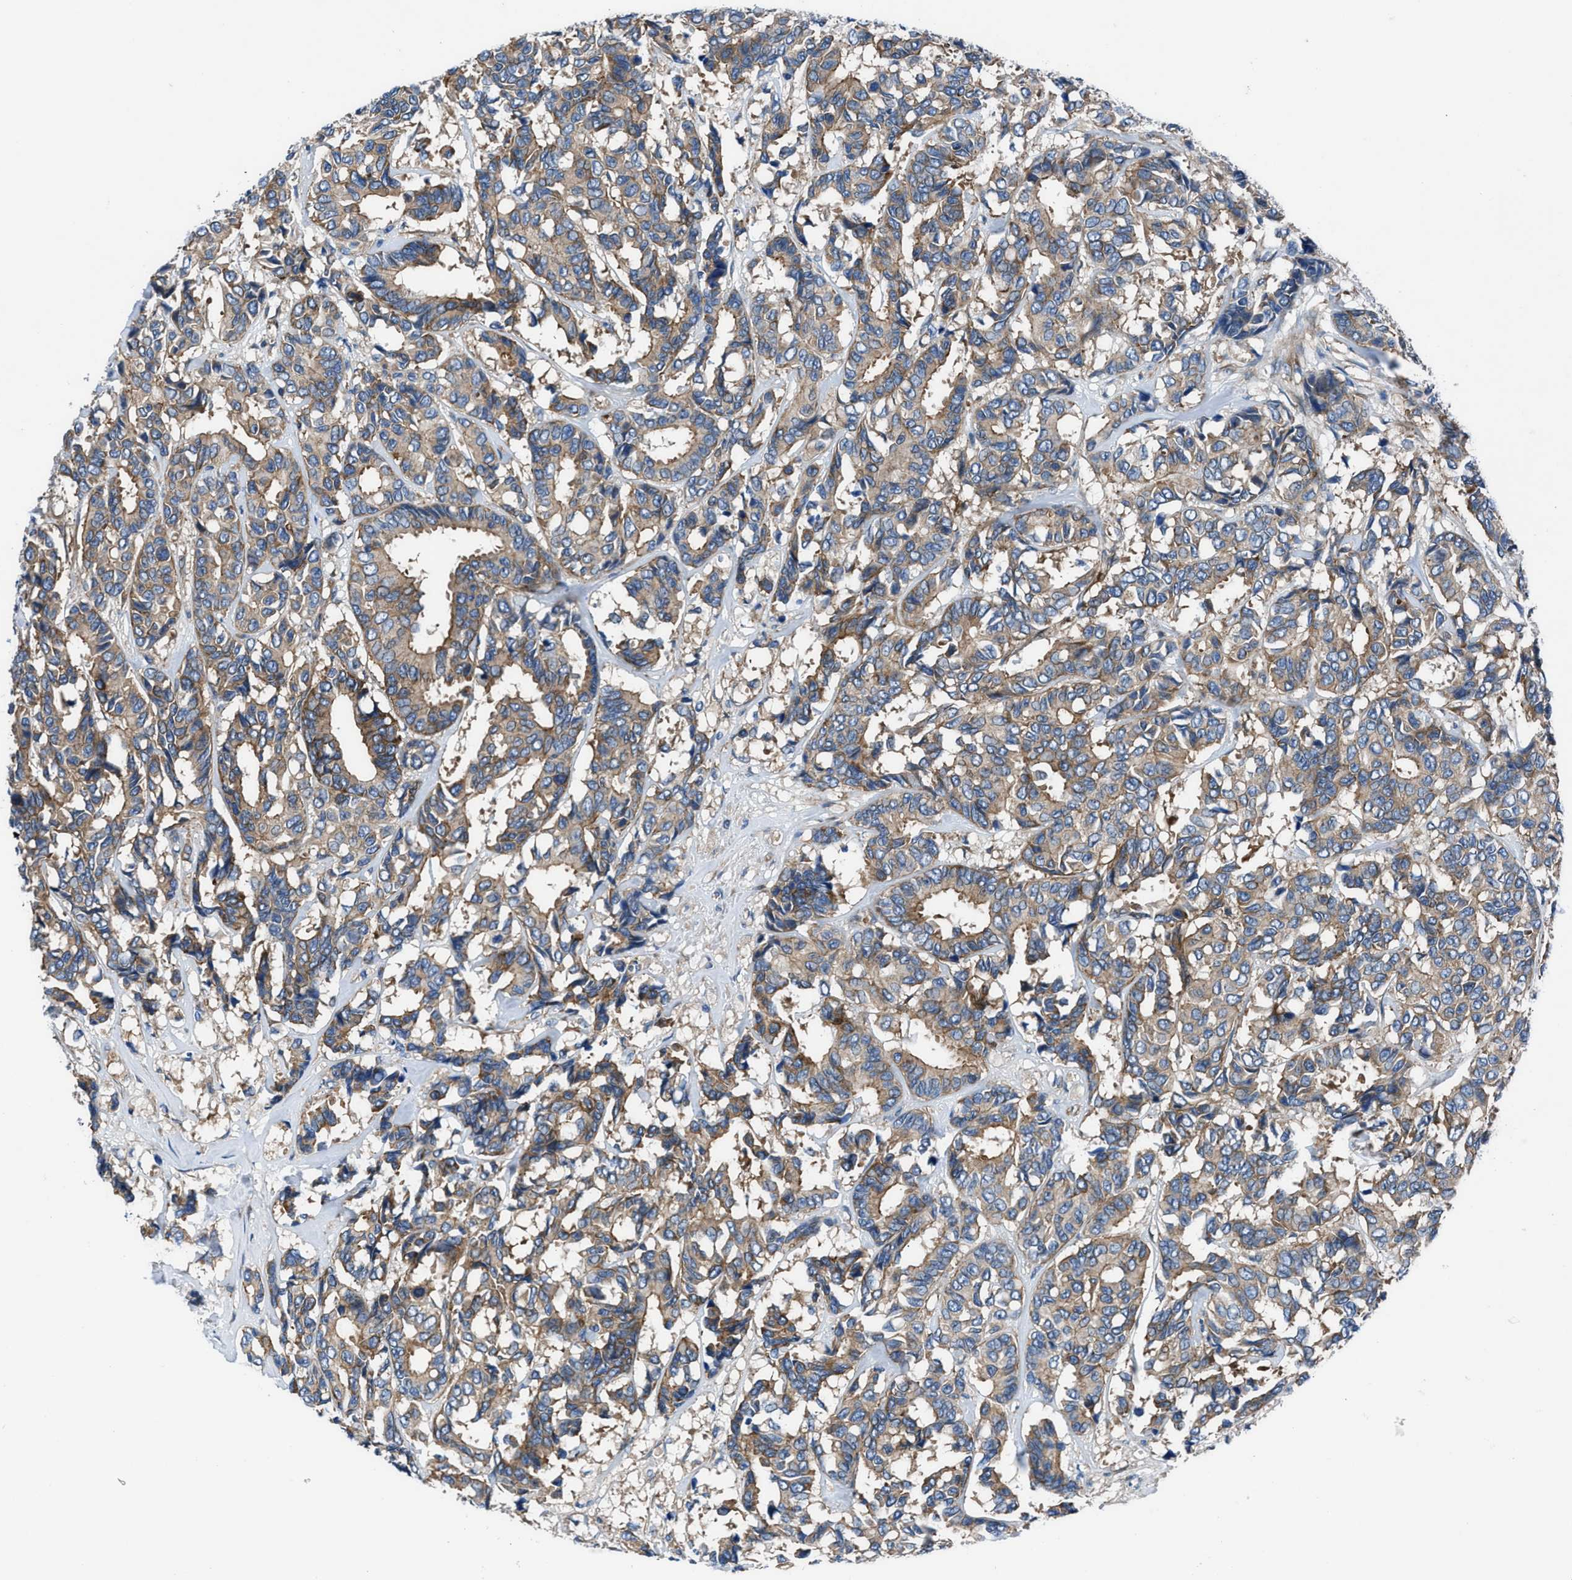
{"staining": {"intensity": "moderate", "quantity": ">75%", "location": "cytoplasmic/membranous"}, "tissue": "breast cancer", "cell_type": "Tumor cells", "image_type": "cancer", "snomed": [{"axis": "morphology", "description": "Duct carcinoma"}, {"axis": "topography", "description": "Breast"}], "caption": "Breast invasive ductal carcinoma stained with DAB (3,3'-diaminobenzidine) immunohistochemistry reveals medium levels of moderate cytoplasmic/membranous positivity in approximately >75% of tumor cells. (Brightfield microscopy of DAB IHC at high magnification).", "gene": "TRIP4", "patient": {"sex": "female", "age": 87}}